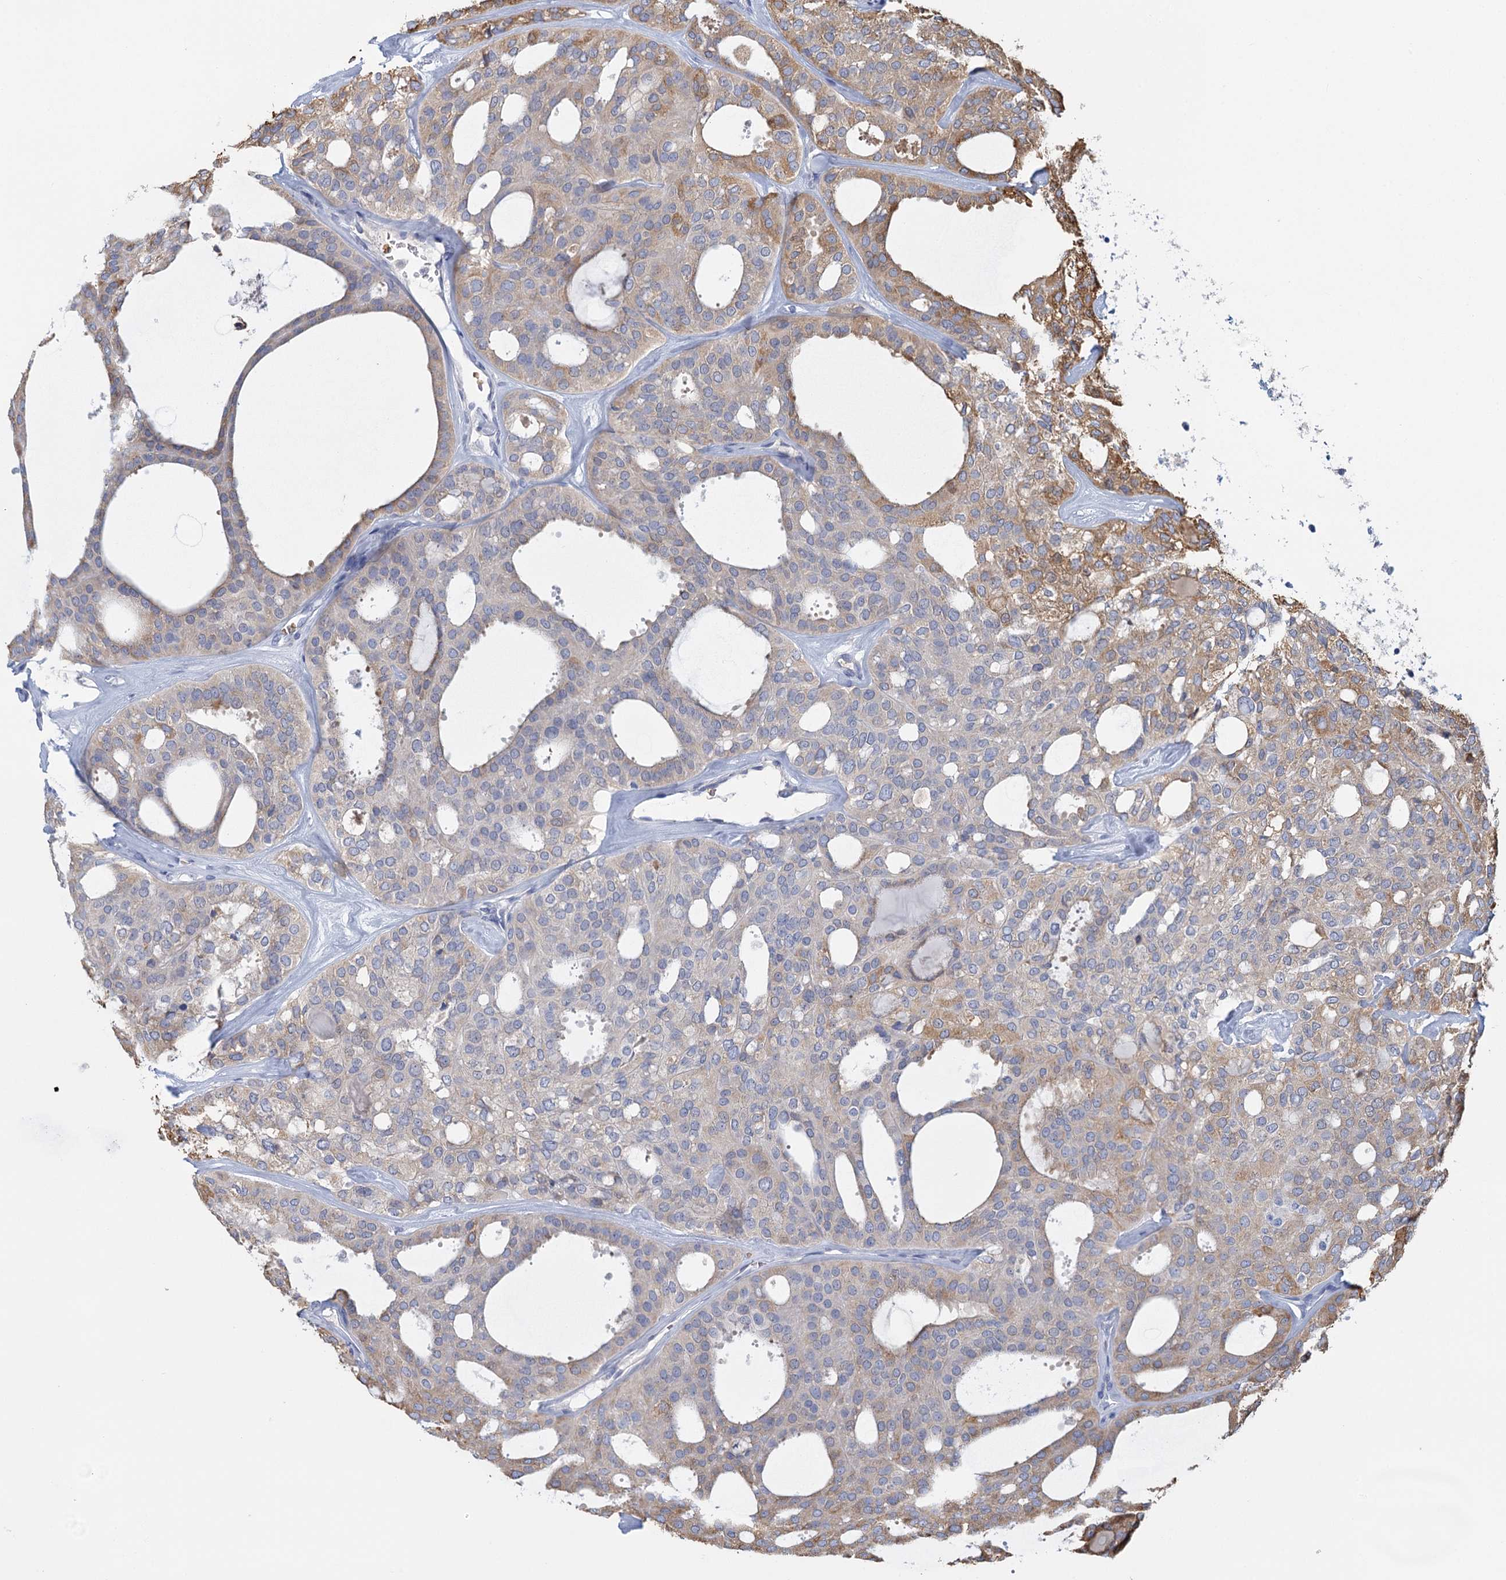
{"staining": {"intensity": "moderate", "quantity": "<25%", "location": "cytoplasmic/membranous"}, "tissue": "thyroid cancer", "cell_type": "Tumor cells", "image_type": "cancer", "snomed": [{"axis": "morphology", "description": "Follicular adenoma carcinoma, NOS"}, {"axis": "topography", "description": "Thyroid gland"}], "caption": "Approximately <25% of tumor cells in follicular adenoma carcinoma (thyroid) demonstrate moderate cytoplasmic/membranous protein positivity as visualized by brown immunohistochemical staining.", "gene": "ANKRD16", "patient": {"sex": "male", "age": 75}}